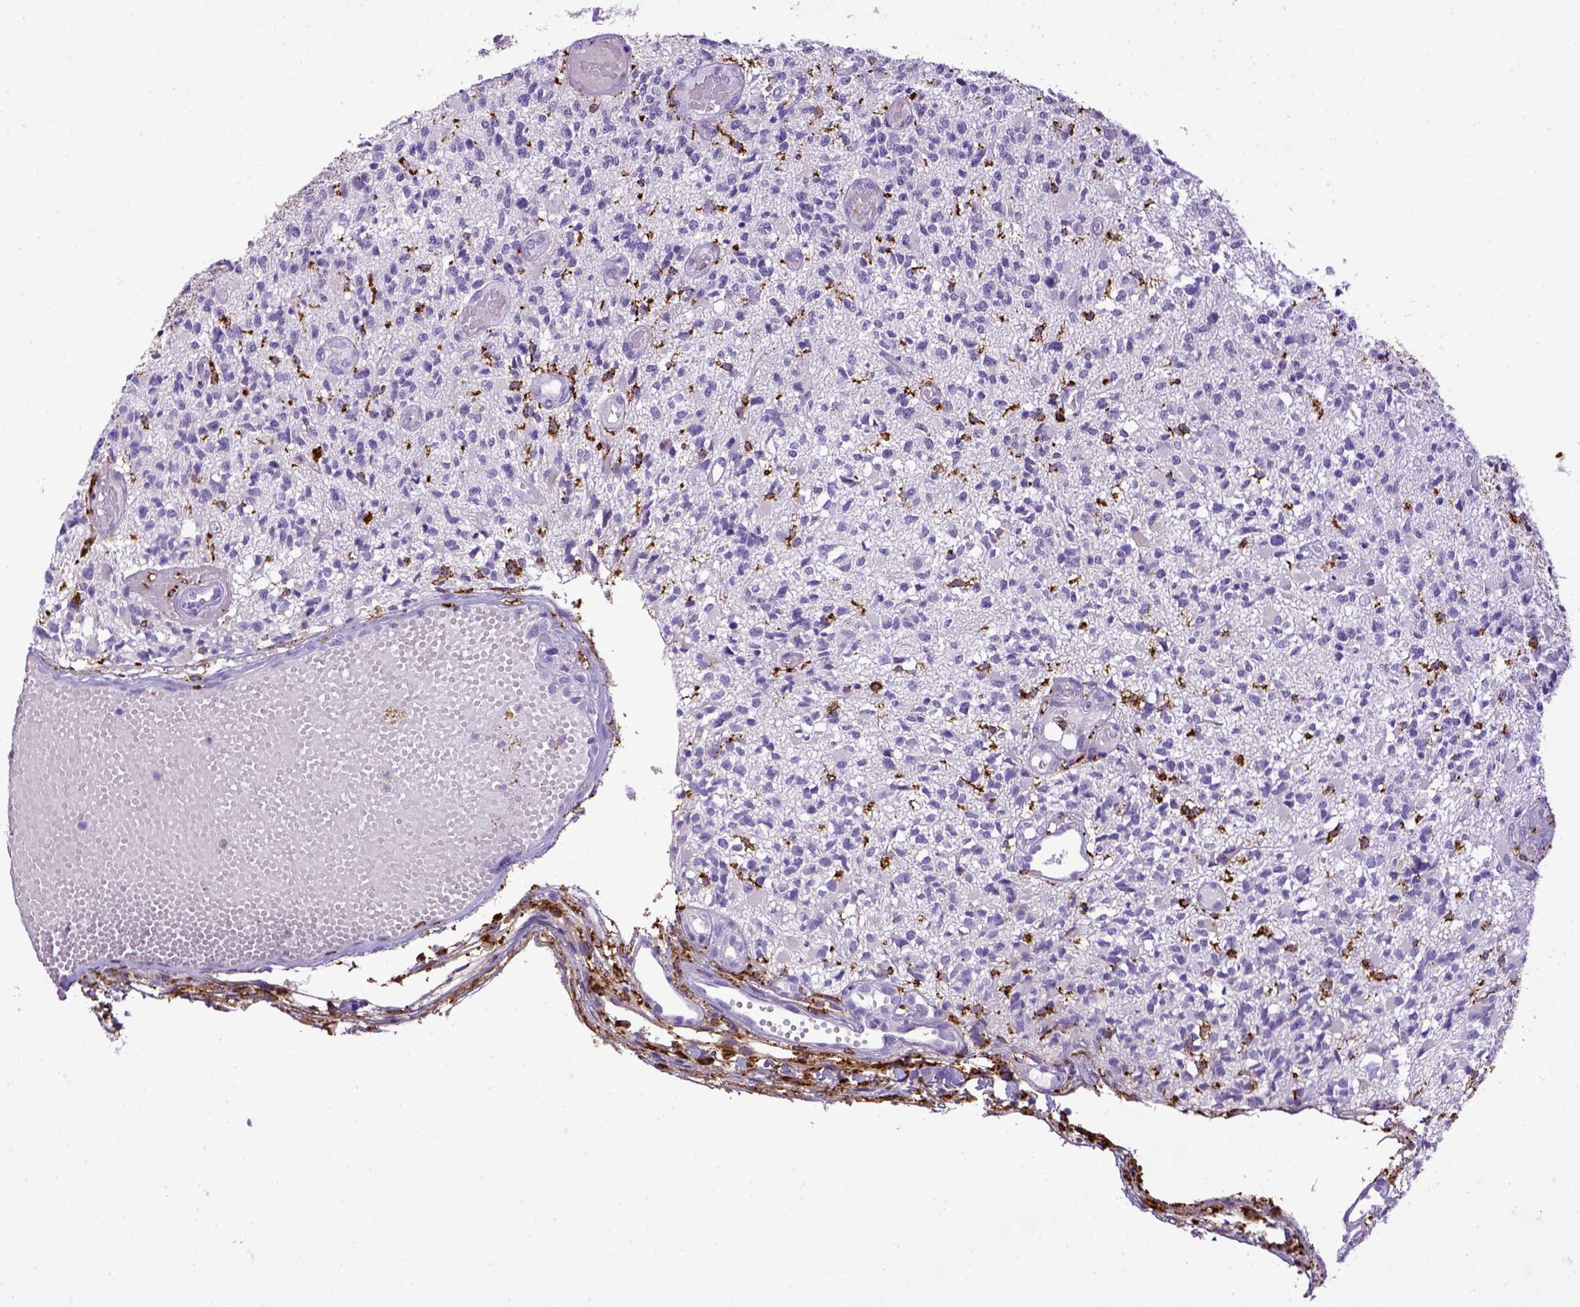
{"staining": {"intensity": "negative", "quantity": "none", "location": "none"}, "tissue": "glioma", "cell_type": "Tumor cells", "image_type": "cancer", "snomed": [{"axis": "morphology", "description": "Glioma, malignant, High grade"}, {"axis": "topography", "description": "Brain"}], "caption": "Immunohistochemistry (IHC) histopathology image of neoplastic tissue: human glioma stained with DAB shows no significant protein staining in tumor cells. (DAB (3,3'-diaminobenzidine) IHC visualized using brightfield microscopy, high magnification).", "gene": "CD68", "patient": {"sex": "female", "age": 63}}